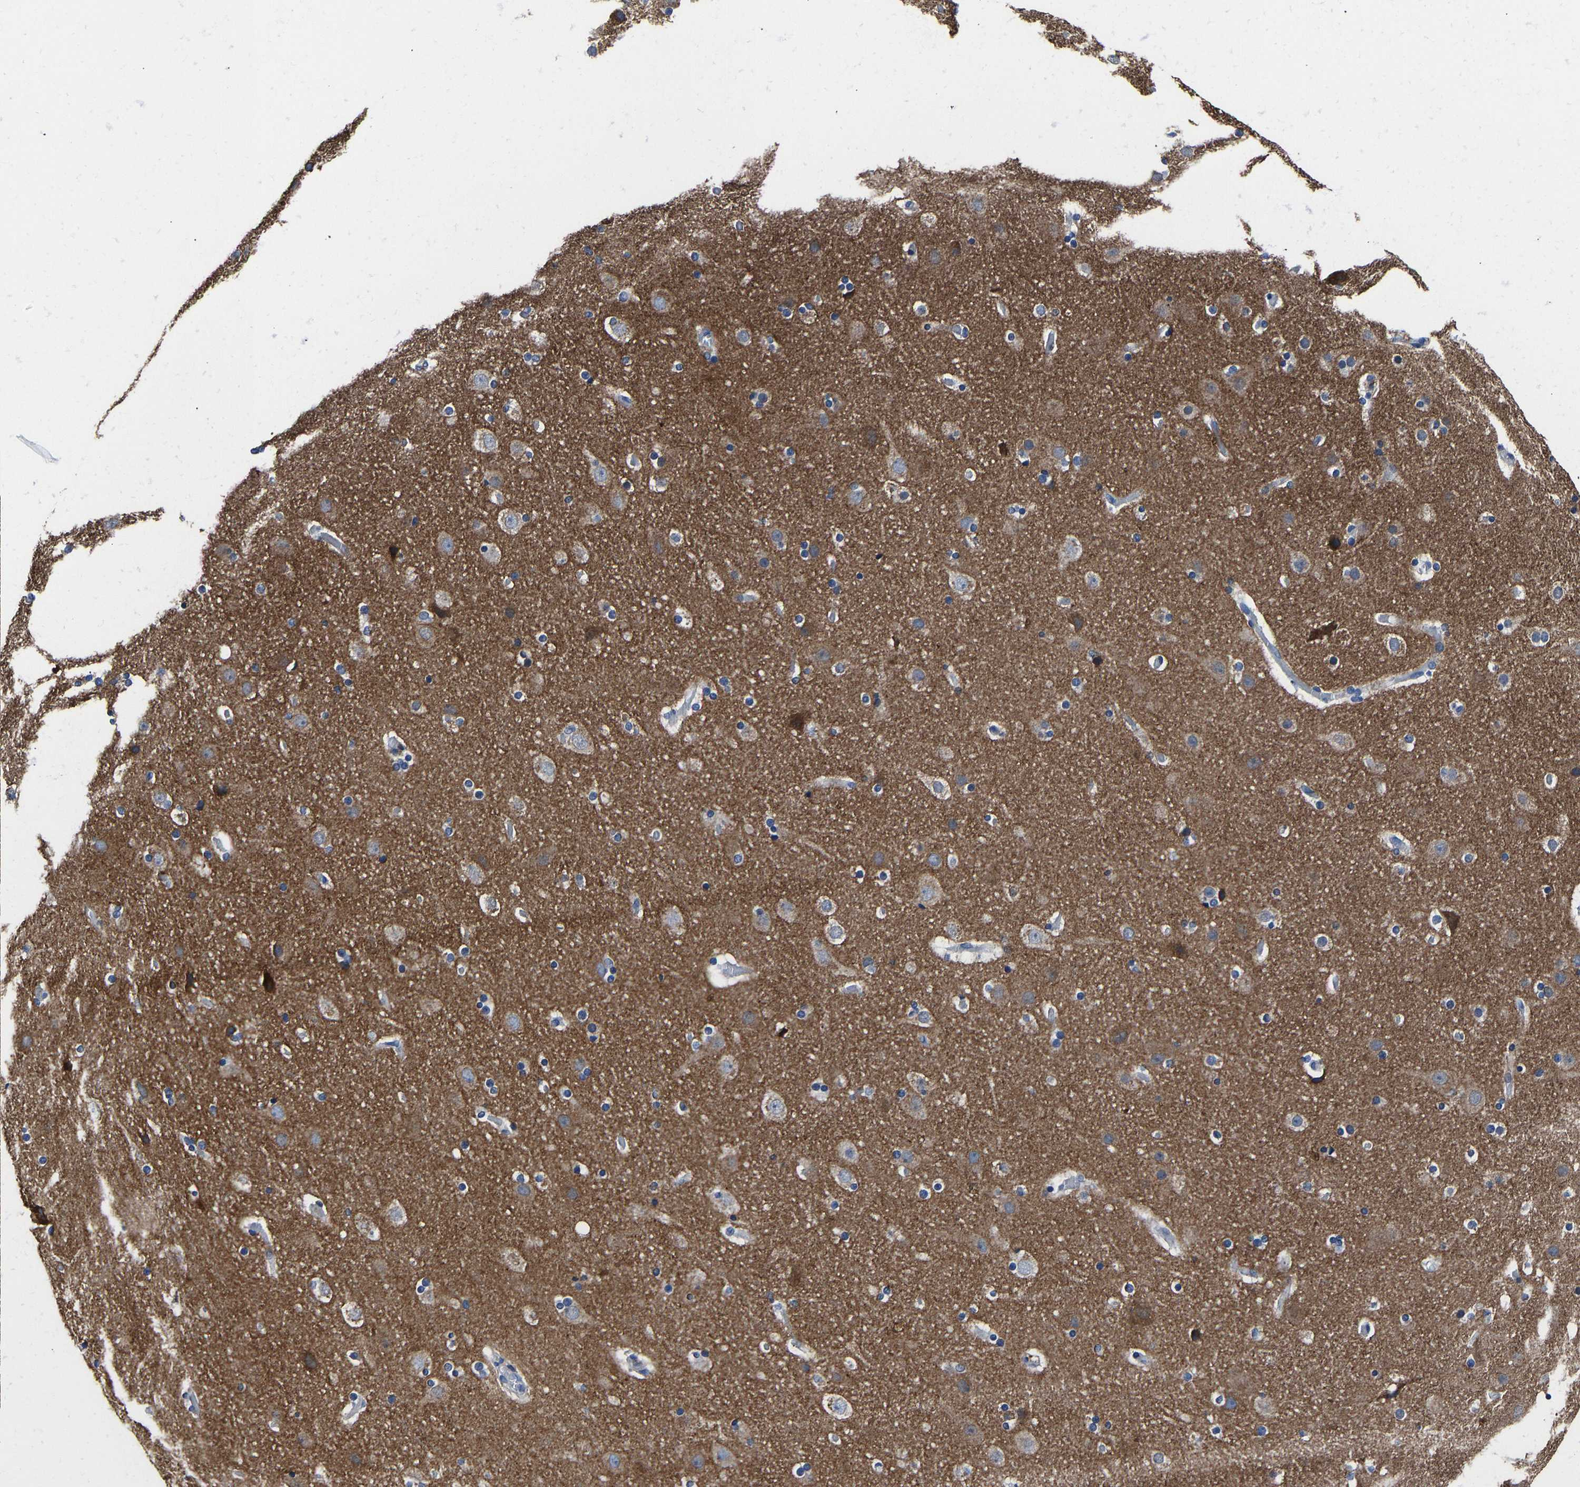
{"staining": {"intensity": "negative", "quantity": "none", "location": "none"}, "tissue": "cerebral cortex", "cell_type": "Endothelial cells", "image_type": "normal", "snomed": [{"axis": "morphology", "description": "Normal tissue, NOS"}, {"axis": "topography", "description": "Cerebral cortex"}], "caption": "Immunohistochemistry (IHC) image of unremarkable cerebral cortex stained for a protein (brown), which displays no positivity in endothelial cells.", "gene": "ATP6V1E1", "patient": {"sex": "male", "age": 57}}